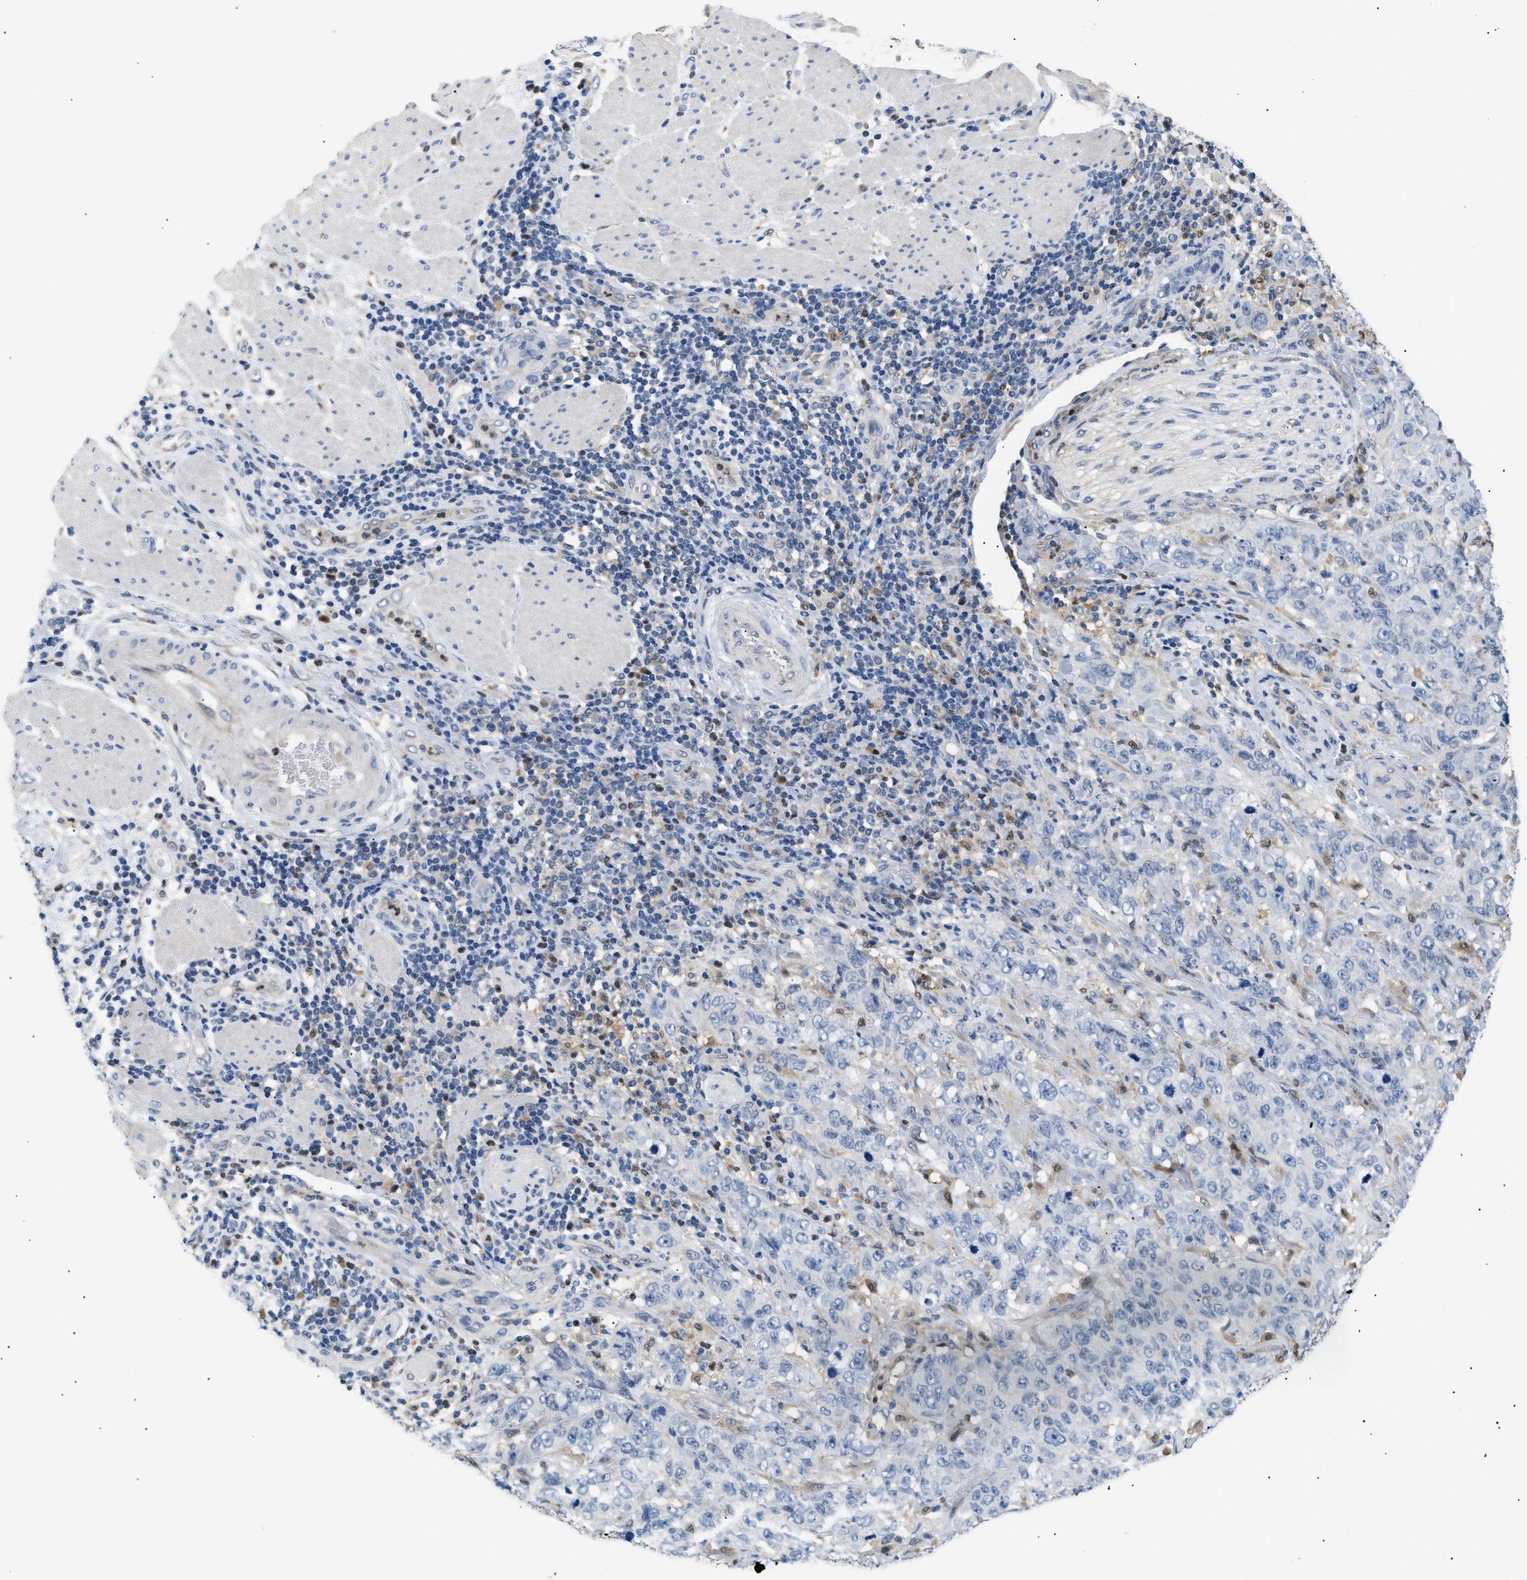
{"staining": {"intensity": "negative", "quantity": "none", "location": "none"}, "tissue": "stomach cancer", "cell_type": "Tumor cells", "image_type": "cancer", "snomed": [{"axis": "morphology", "description": "Adenocarcinoma, NOS"}, {"axis": "topography", "description": "Stomach"}], "caption": "Immunohistochemistry micrograph of human stomach cancer (adenocarcinoma) stained for a protein (brown), which exhibits no positivity in tumor cells.", "gene": "AKR1A1", "patient": {"sex": "male", "age": 48}}